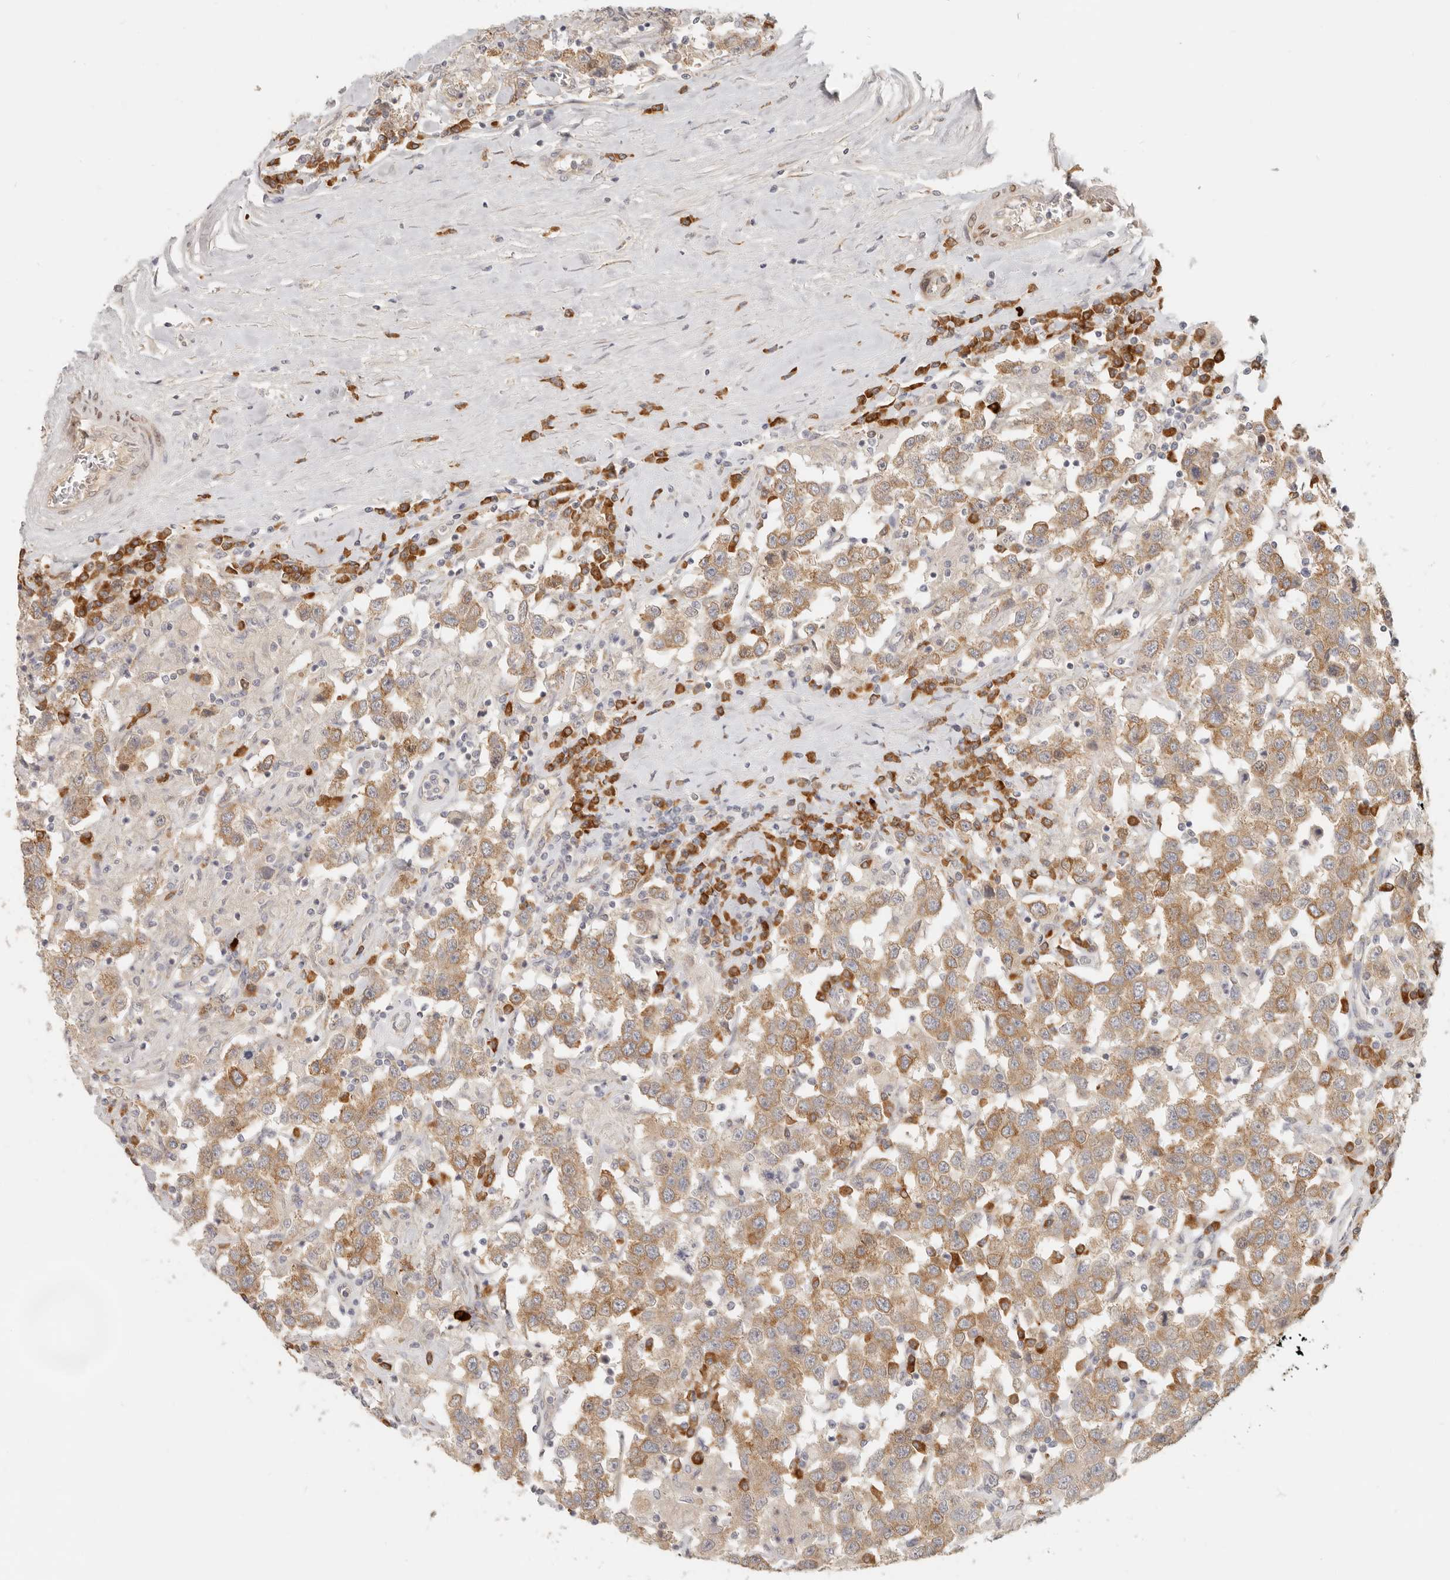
{"staining": {"intensity": "moderate", "quantity": ">75%", "location": "cytoplasmic/membranous"}, "tissue": "testis cancer", "cell_type": "Tumor cells", "image_type": "cancer", "snomed": [{"axis": "morphology", "description": "Seminoma, NOS"}, {"axis": "topography", "description": "Testis"}], "caption": "Testis seminoma tissue reveals moderate cytoplasmic/membranous positivity in approximately >75% of tumor cells (Brightfield microscopy of DAB IHC at high magnification).", "gene": "PABPC4", "patient": {"sex": "male", "age": 41}}